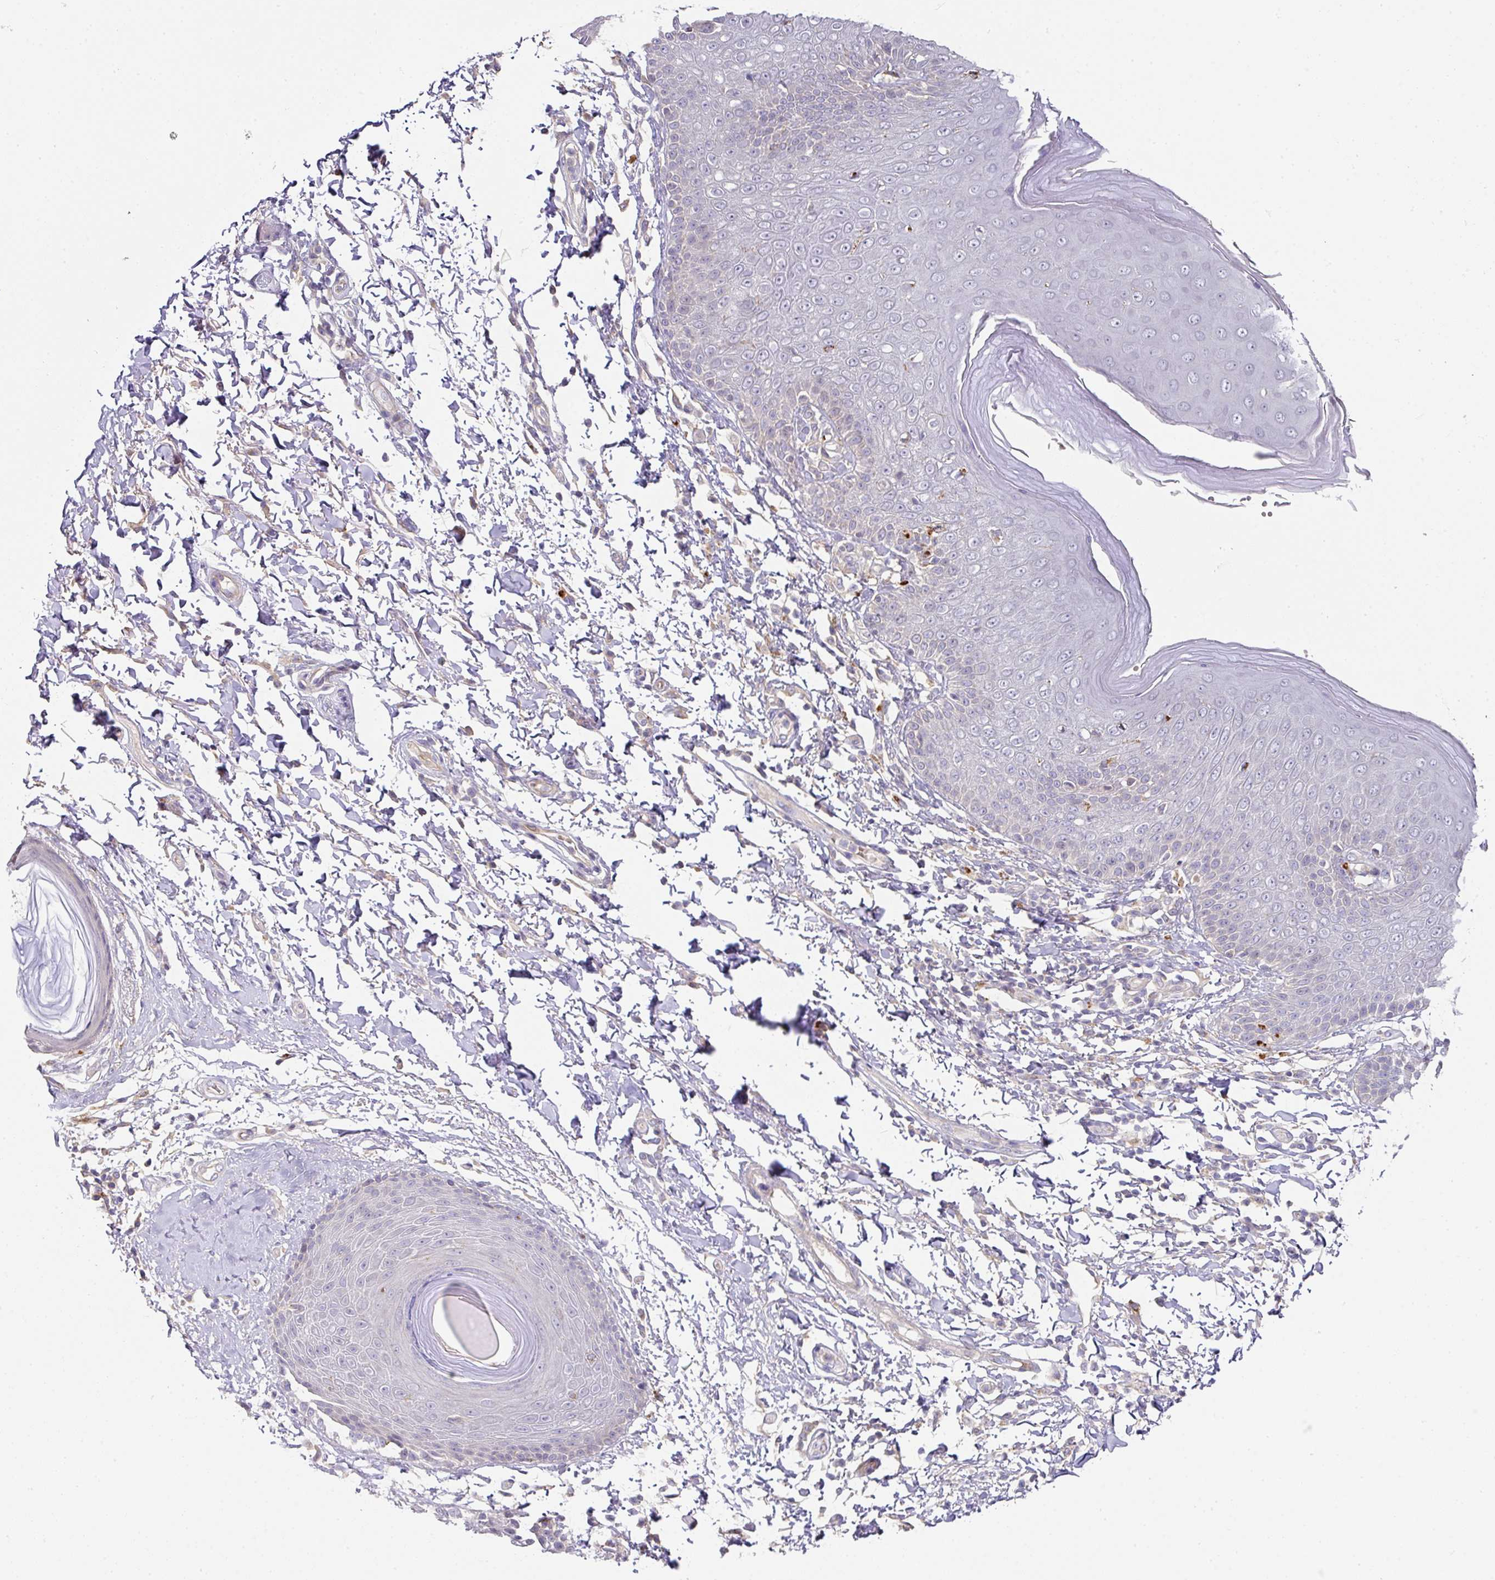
{"staining": {"intensity": "moderate", "quantity": "<25%", "location": "cytoplasmic/membranous"}, "tissue": "skin", "cell_type": "Epidermal cells", "image_type": "normal", "snomed": [{"axis": "morphology", "description": "Normal tissue, NOS"}, {"axis": "topography", "description": "Peripheral nerve tissue"}], "caption": "Moderate cytoplasmic/membranous expression for a protein is appreciated in approximately <25% of epidermal cells of benign skin using immunohistochemistry.", "gene": "TARM1", "patient": {"sex": "male", "age": 51}}